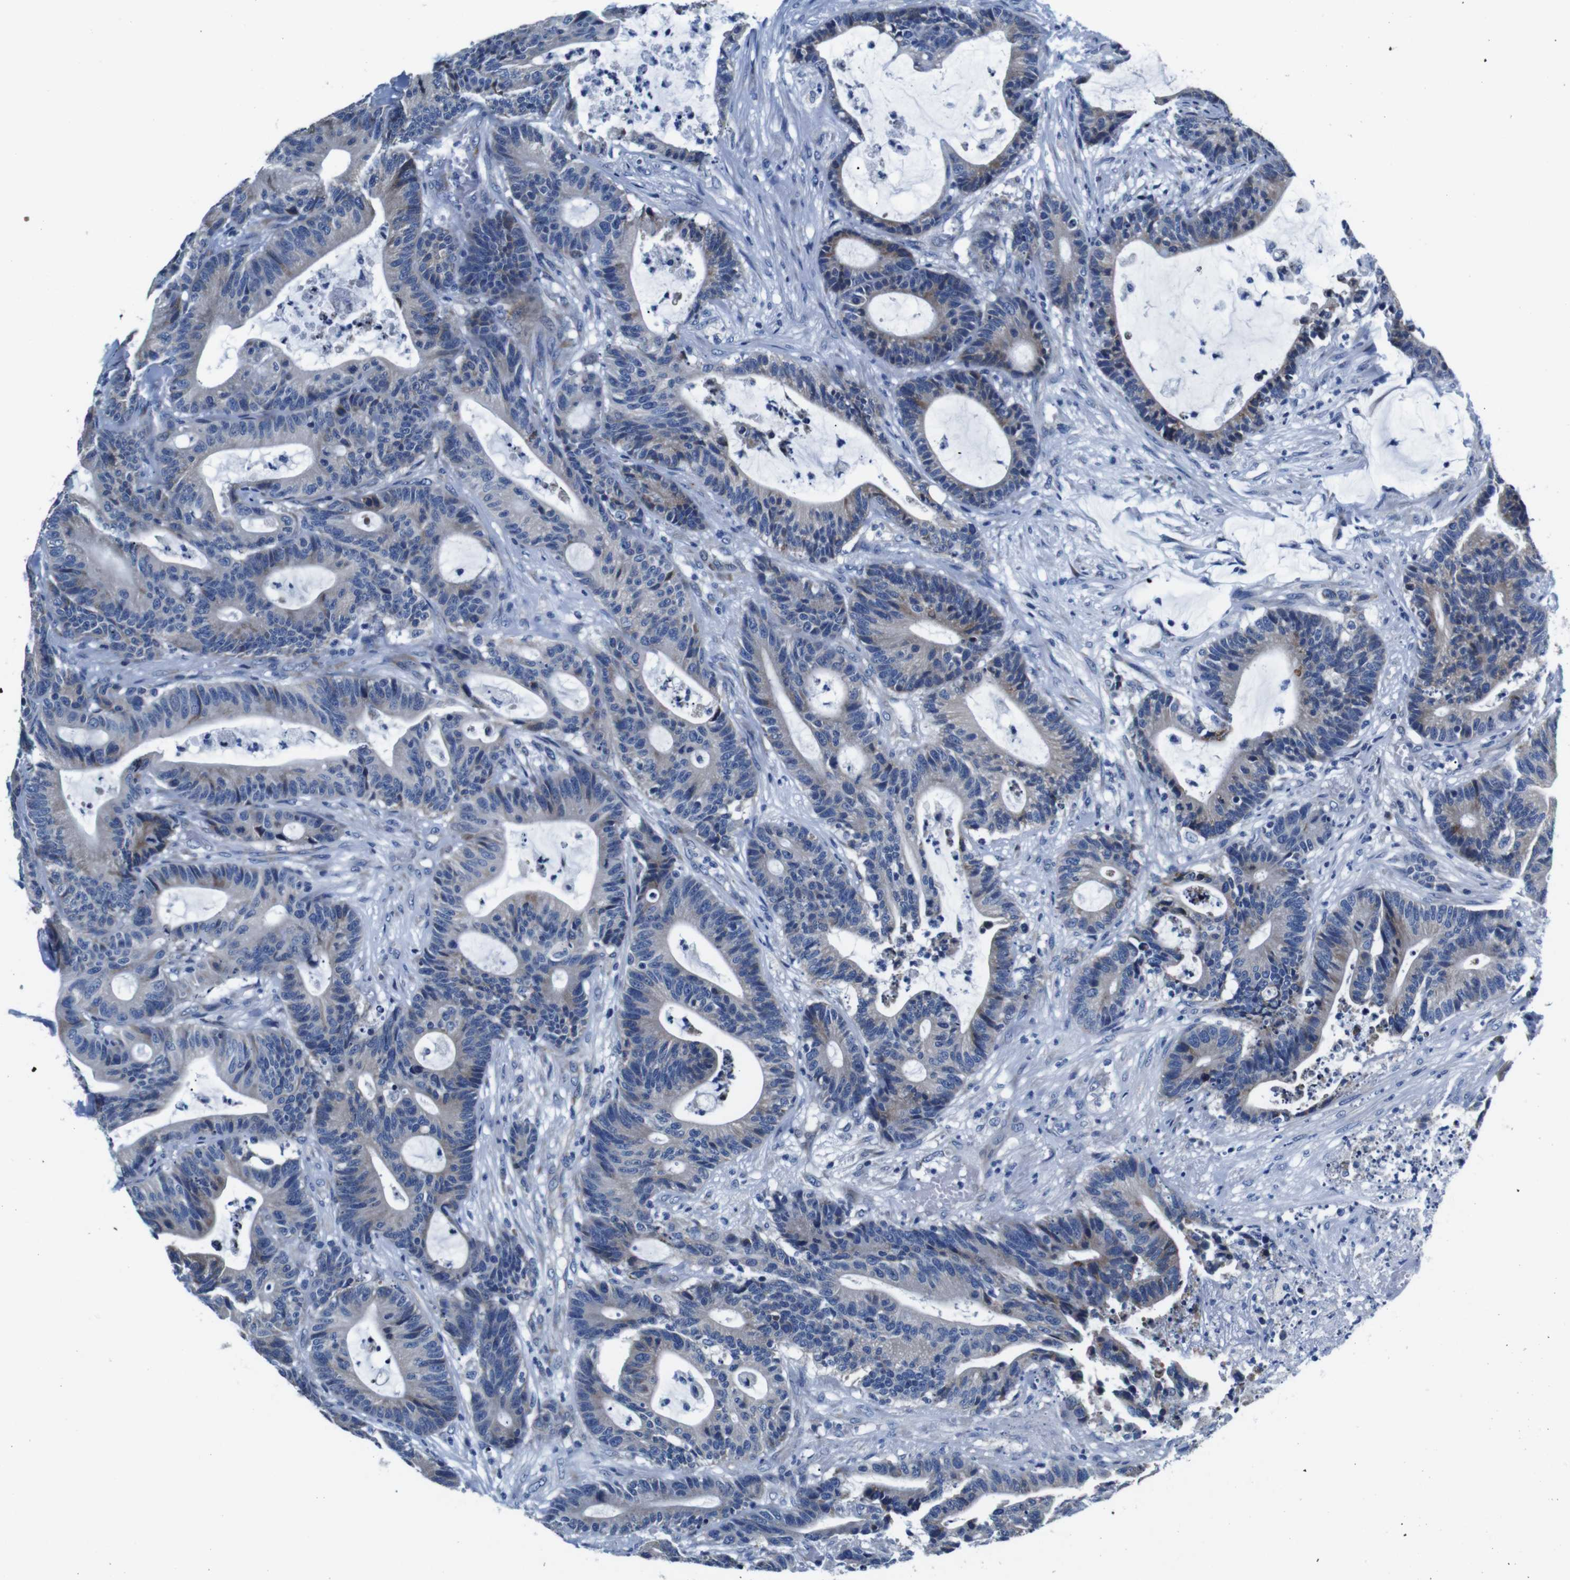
{"staining": {"intensity": "weak", "quantity": "<25%", "location": "cytoplasmic/membranous"}, "tissue": "colorectal cancer", "cell_type": "Tumor cells", "image_type": "cancer", "snomed": [{"axis": "morphology", "description": "Adenocarcinoma, NOS"}, {"axis": "topography", "description": "Colon"}], "caption": "Histopathology image shows no significant protein staining in tumor cells of colorectal adenocarcinoma.", "gene": "SNX19", "patient": {"sex": "female", "age": 84}}